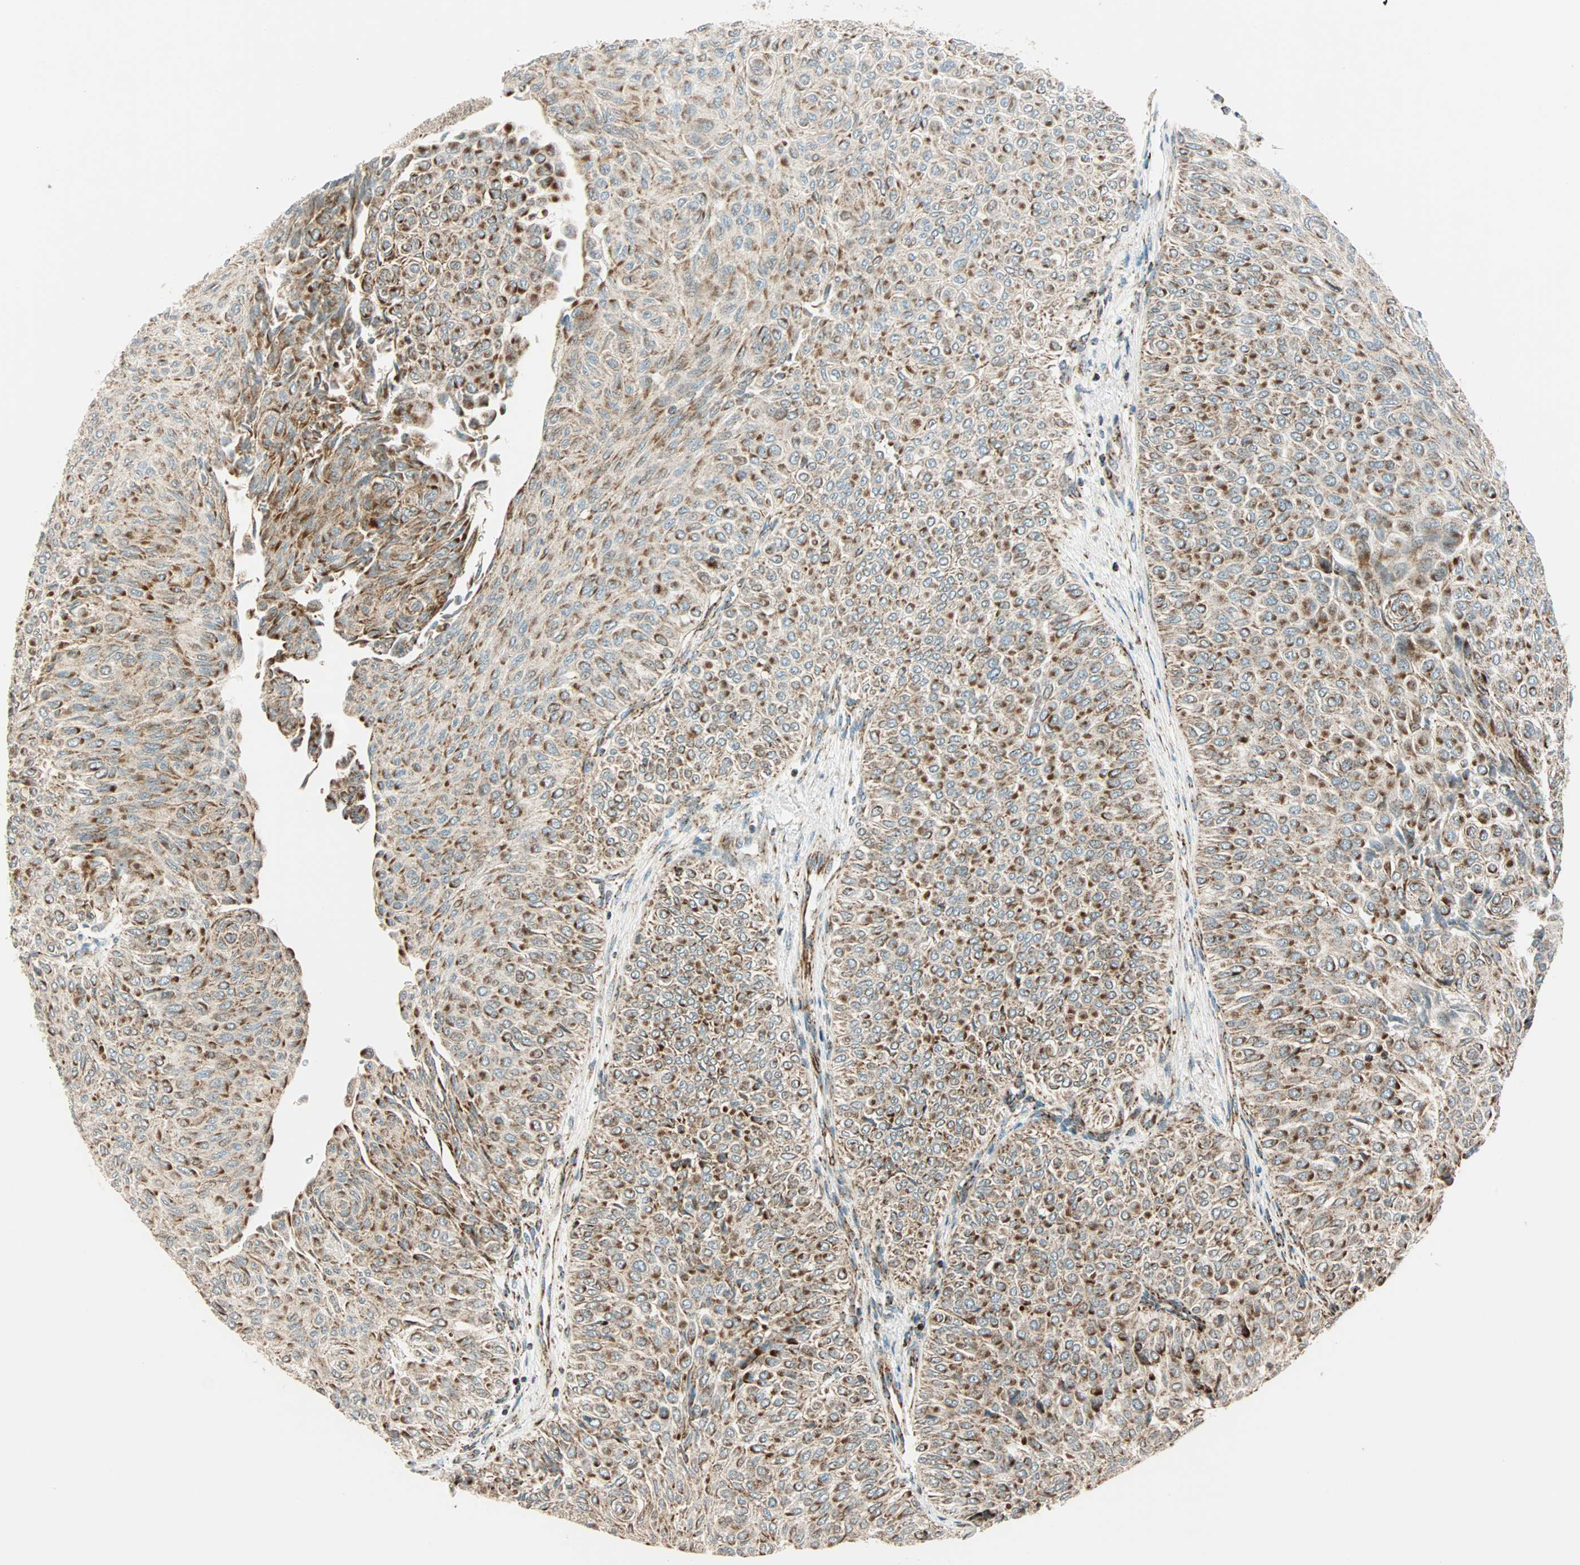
{"staining": {"intensity": "strong", "quantity": "<25%", "location": "cytoplasmic/membranous"}, "tissue": "urothelial cancer", "cell_type": "Tumor cells", "image_type": "cancer", "snomed": [{"axis": "morphology", "description": "Urothelial carcinoma, Low grade"}, {"axis": "topography", "description": "Urinary bladder"}], "caption": "Low-grade urothelial carcinoma stained with a brown dye exhibits strong cytoplasmic/membranous positive expression in approximately <25% of tumor cells.", "gene": "SPRY4", "patient": {"sex": "male", "age": 78}}